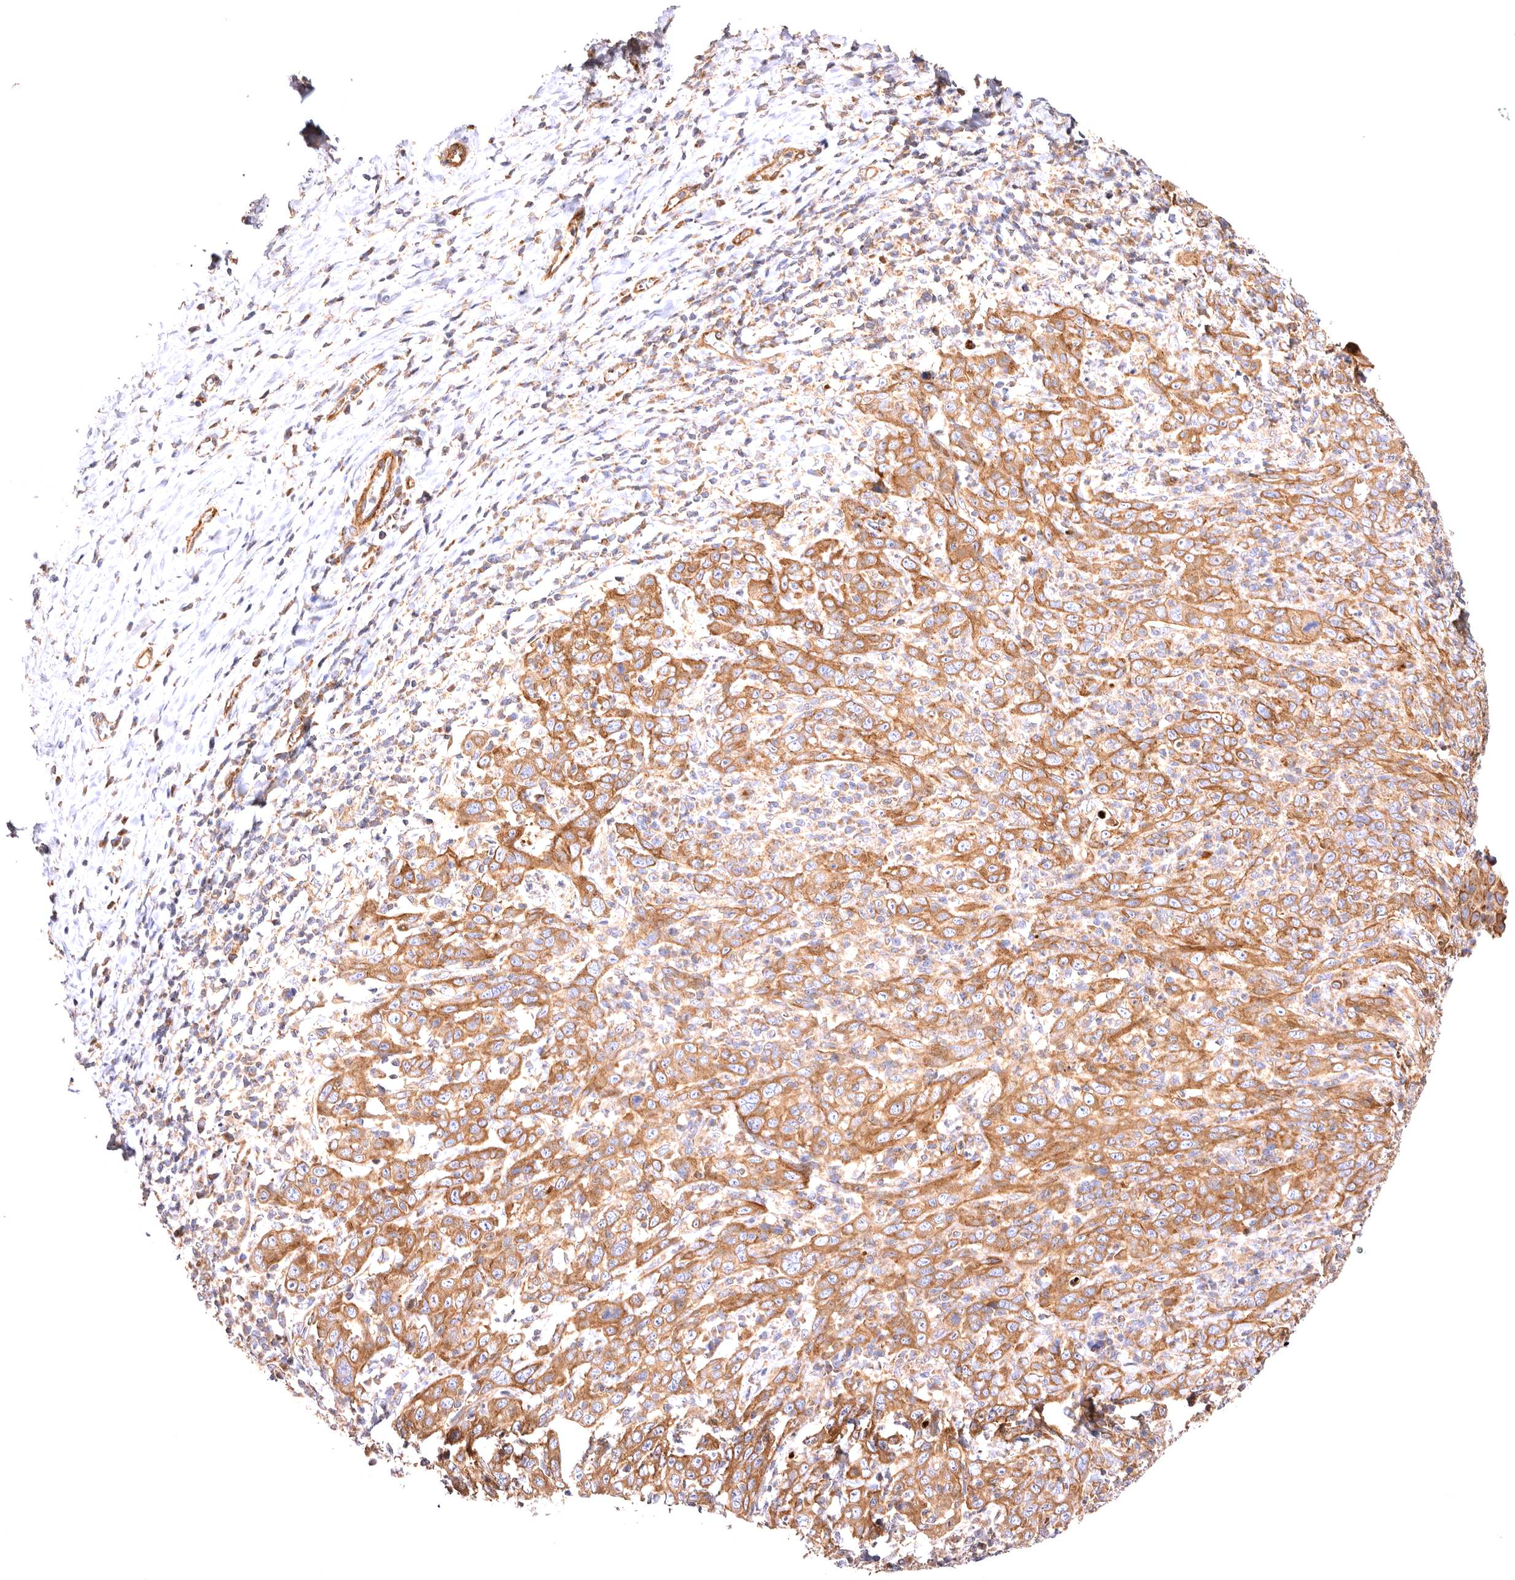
{"staining": {"intensity": "moderate", "quantity": ">75%", "location": "cytoplasmic/membranous"}, "tissue": "cervical cancer", "cell_type": "Tumor cells", "image_type": "cancer", "snomed": [{"axis": "morphology", "description": "Squamous cell carcinoma, NOS"}, {"axis": "topography", "description": "Cervix"}], "caption": "DAB (3,3'-diaminobenzidine) immunohistochemical staining of cervical cancer (squamous cell carcinoma) displays moderate cytoplasmic/membranous protein staining in about >75% of tumor cells.", "gene": "VPS45", "patient": {"sex": "female", "age": 46}}